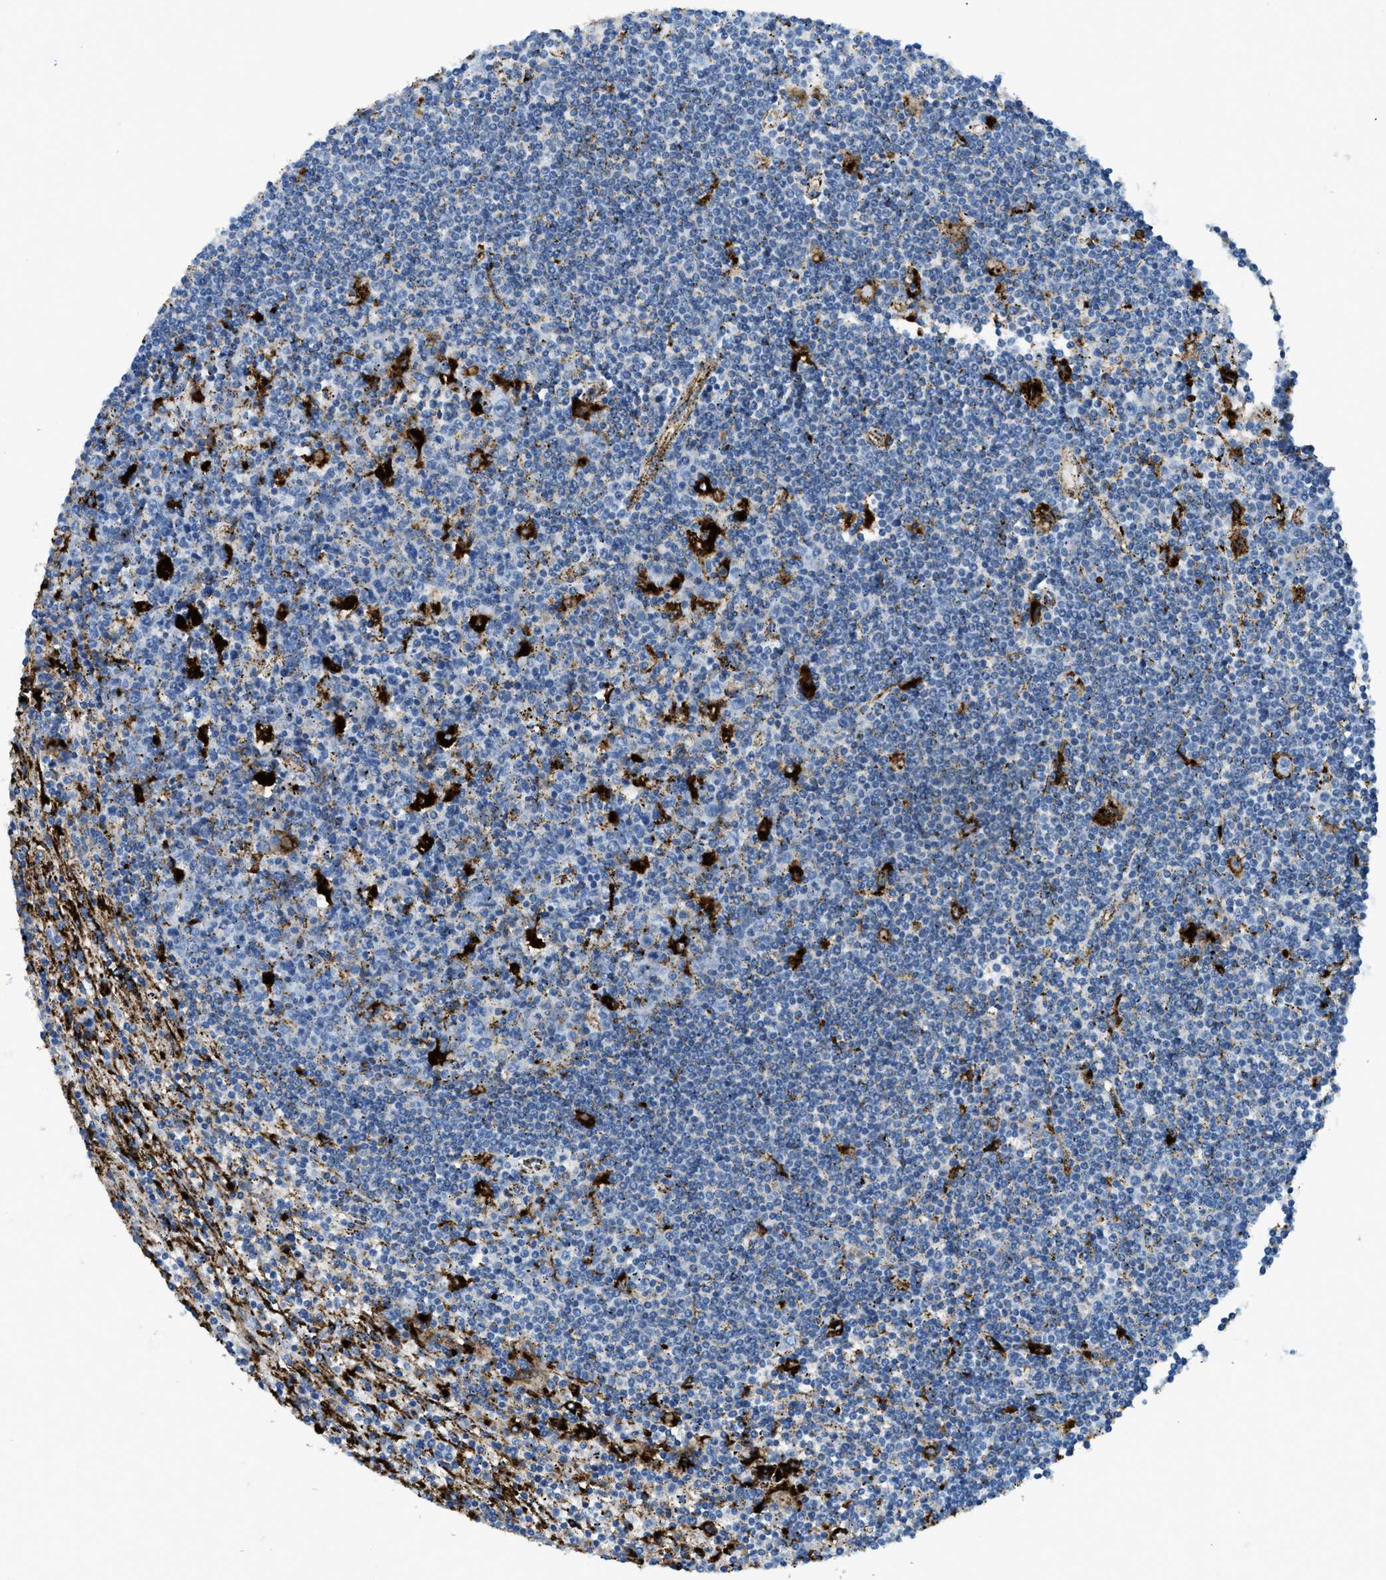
{"staining": {"intensity": "strong", "quantity": "<25%", "location": "cytoplasmic/membranous"}, "tissue": "lymphoma", "cell_type": "Tumor cells", "image_type": "cancer", "snomed": [{"axis": "morphology", "description": "Malignant lymphoma, non-Hodgkin's type, Low grade"}, {"axis": "topography", "description": "Spleen"}], "caption": "This is an image of immunohistochemistry (IHC) staining of lymphoma, which shows strong staining in the cytoplasmic/membranous of tumor cells.", "gene": "SCARB2", "patient": {"sex": "male", "age": 76}}